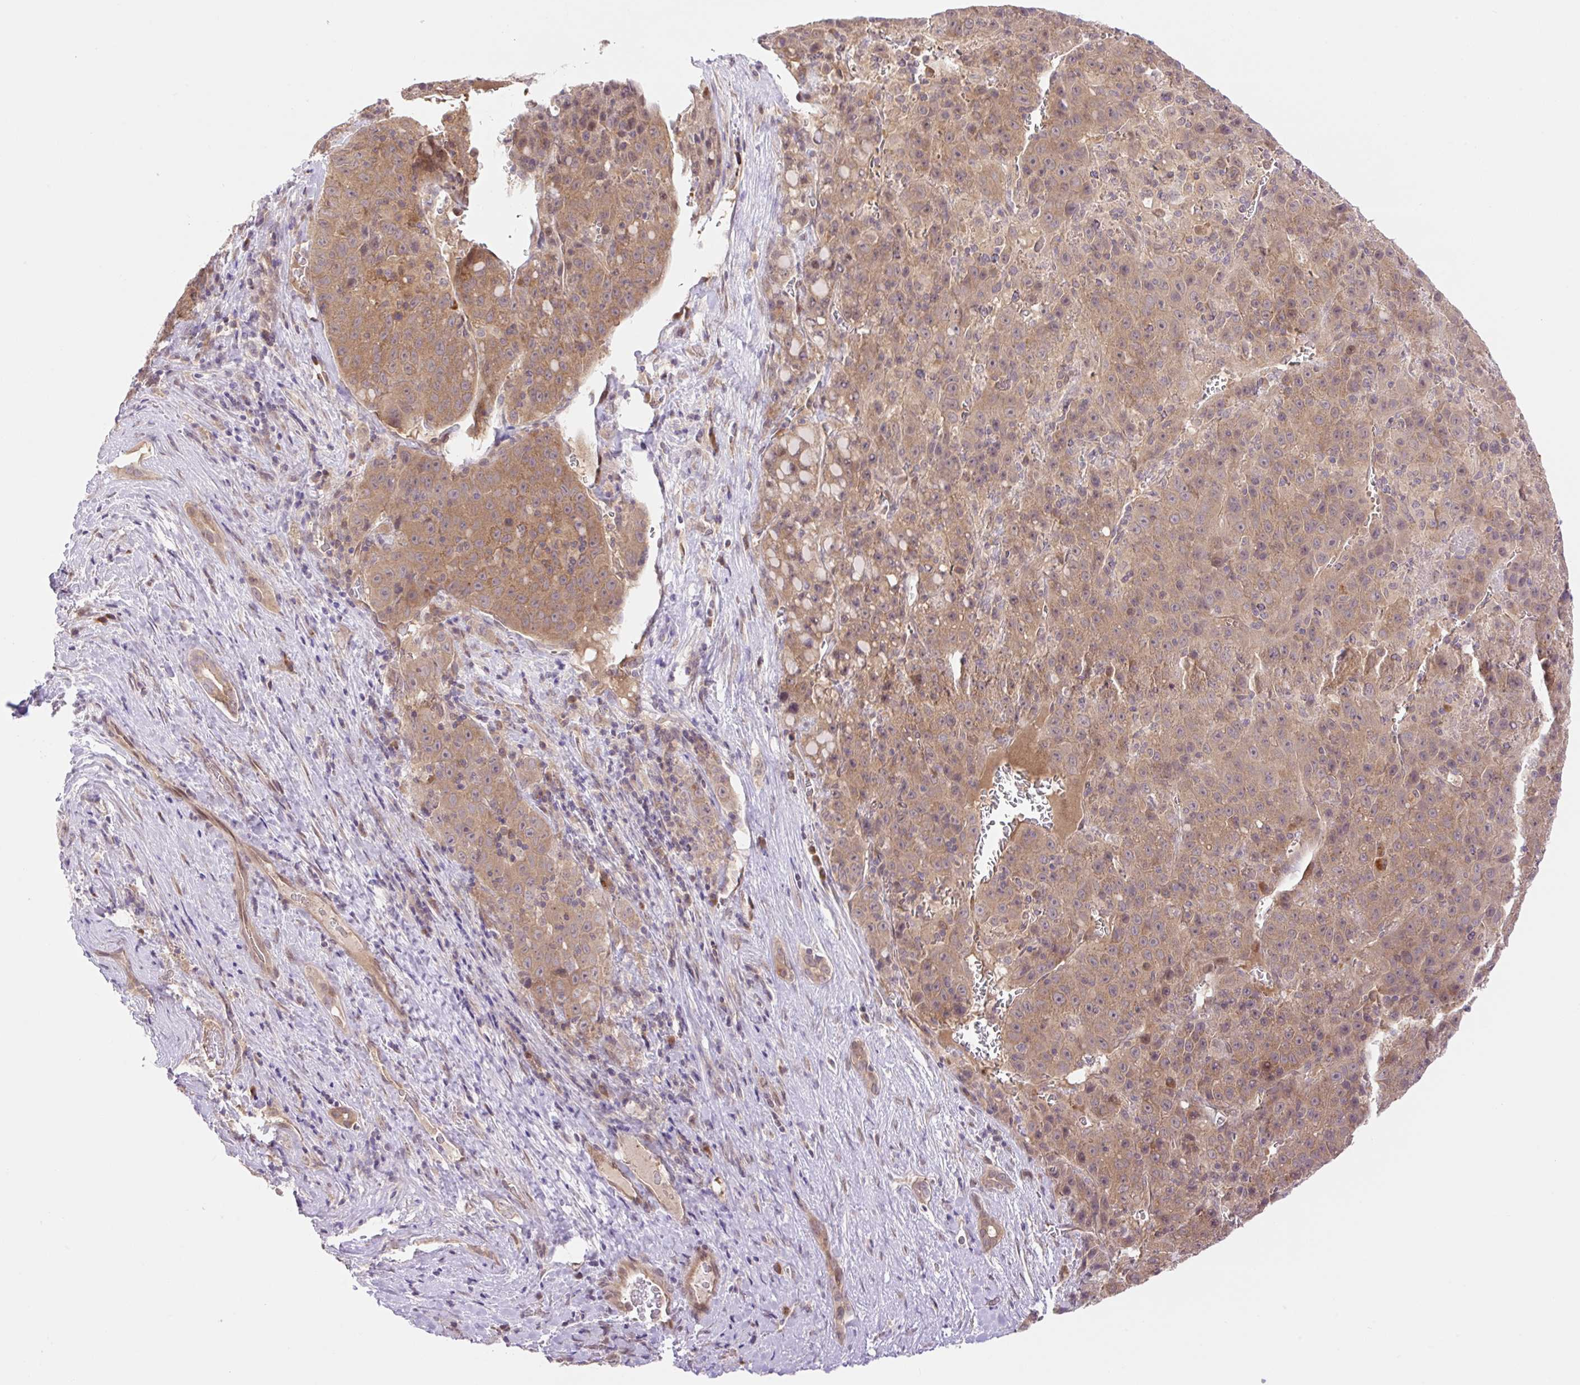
{"staining": {"intensity": "moderate", "quantity": ">75%", "location": "cytoplasmic/membranous,nuclear"}, "tissue": "liver cancer", "cell_type": "Tumor cells", "image_type": "cancer", "snomed": [{"axis": "morphology", "description": "Carcinoma, Hepatocellular, NOS"}, {"axis": "topography", "description": "Liver"}], "caption": "The immunohistochemical stain labels moderate cytoplasmic/membranous and nuclear positivity in tumor cells of liver hepatocellular carcinoma tissue.", "gene": "VPS25", "patient": {"sex": "female", "age": 53}}